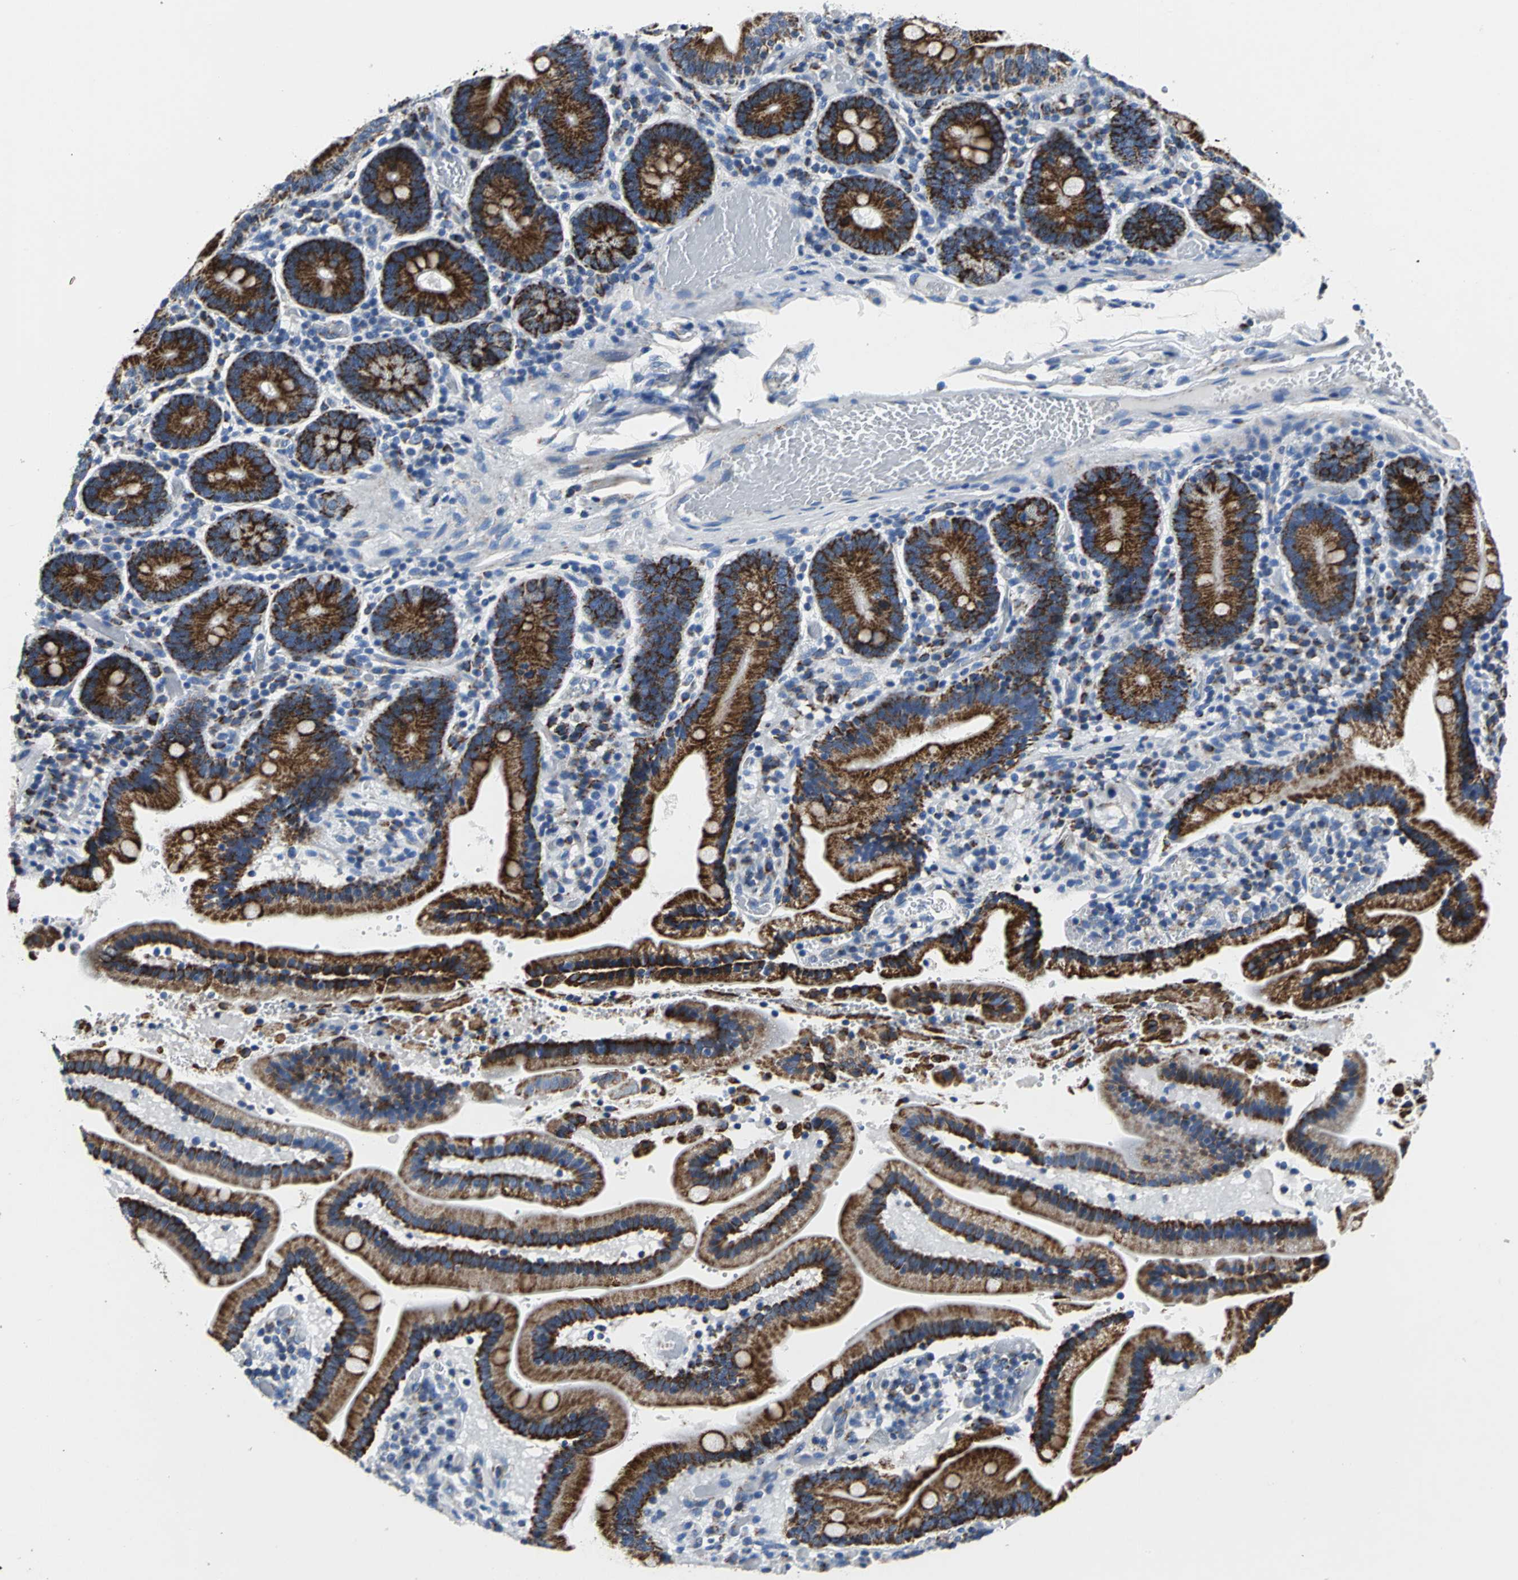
{"staining": {"intensity": "strong", "quantity": ">75%", "location": "cytoplasmic/membranous"}, "tissue": "duodenum", "cell_type": "Glandular cells", "image_type": "normal", "snomed": [{"axis": "morphology", "description": "Normal tissue, NOS"}, {"axis": "topography", "description": "Duodenum"}], "caption": "The immunohistochemical stain highlights strong cytoplasmic/membranous positivity in glandular cells of normal duodenum.", "gene": "IFI6", "patient": {"sex": "male", "age": 66}}